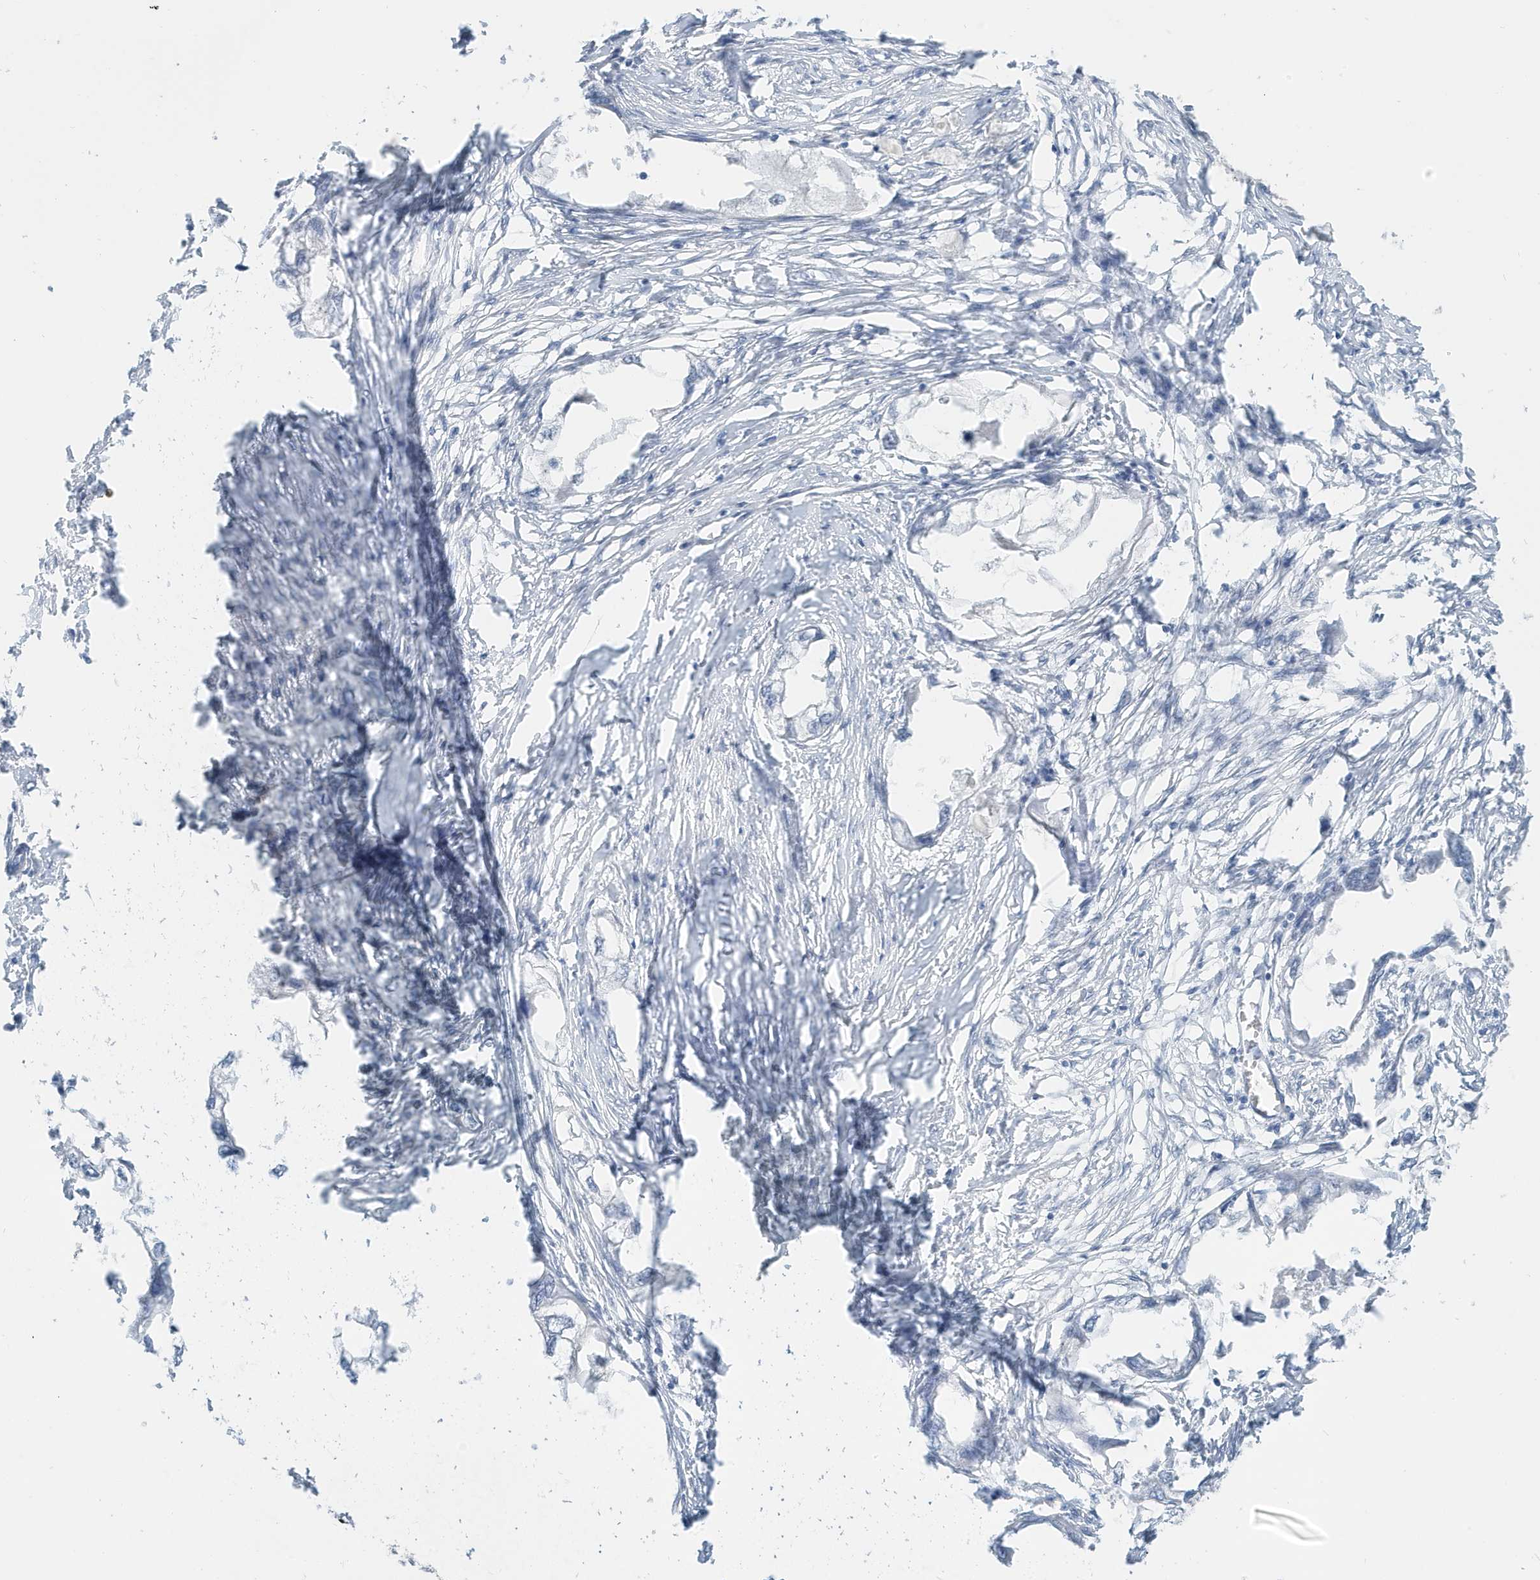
{"staining": {"intensity": "negative", "quantity": "none", "location": "none"}, "tissue": "endometrial cancer", "cell_type": "Tumor cells", "image_type": "cancer", "snomed": [{"axis": "morphology", "description": "Adenocarcinoma, NOS"}, {"axis": "morphology", "description": "Adenocarcinoma, metastatic, NOS"}, {"axis": "topography", "description": "Adipose tissue"}, {"axis": "topography", "description": "Endometrium"}], "caption": "IHC of endometrial cancer (metastatic adenocarcinoma) displays no expression in tumor cells.", "gene": "PERM1", "patient": {"sex": "female", "age": 67}}